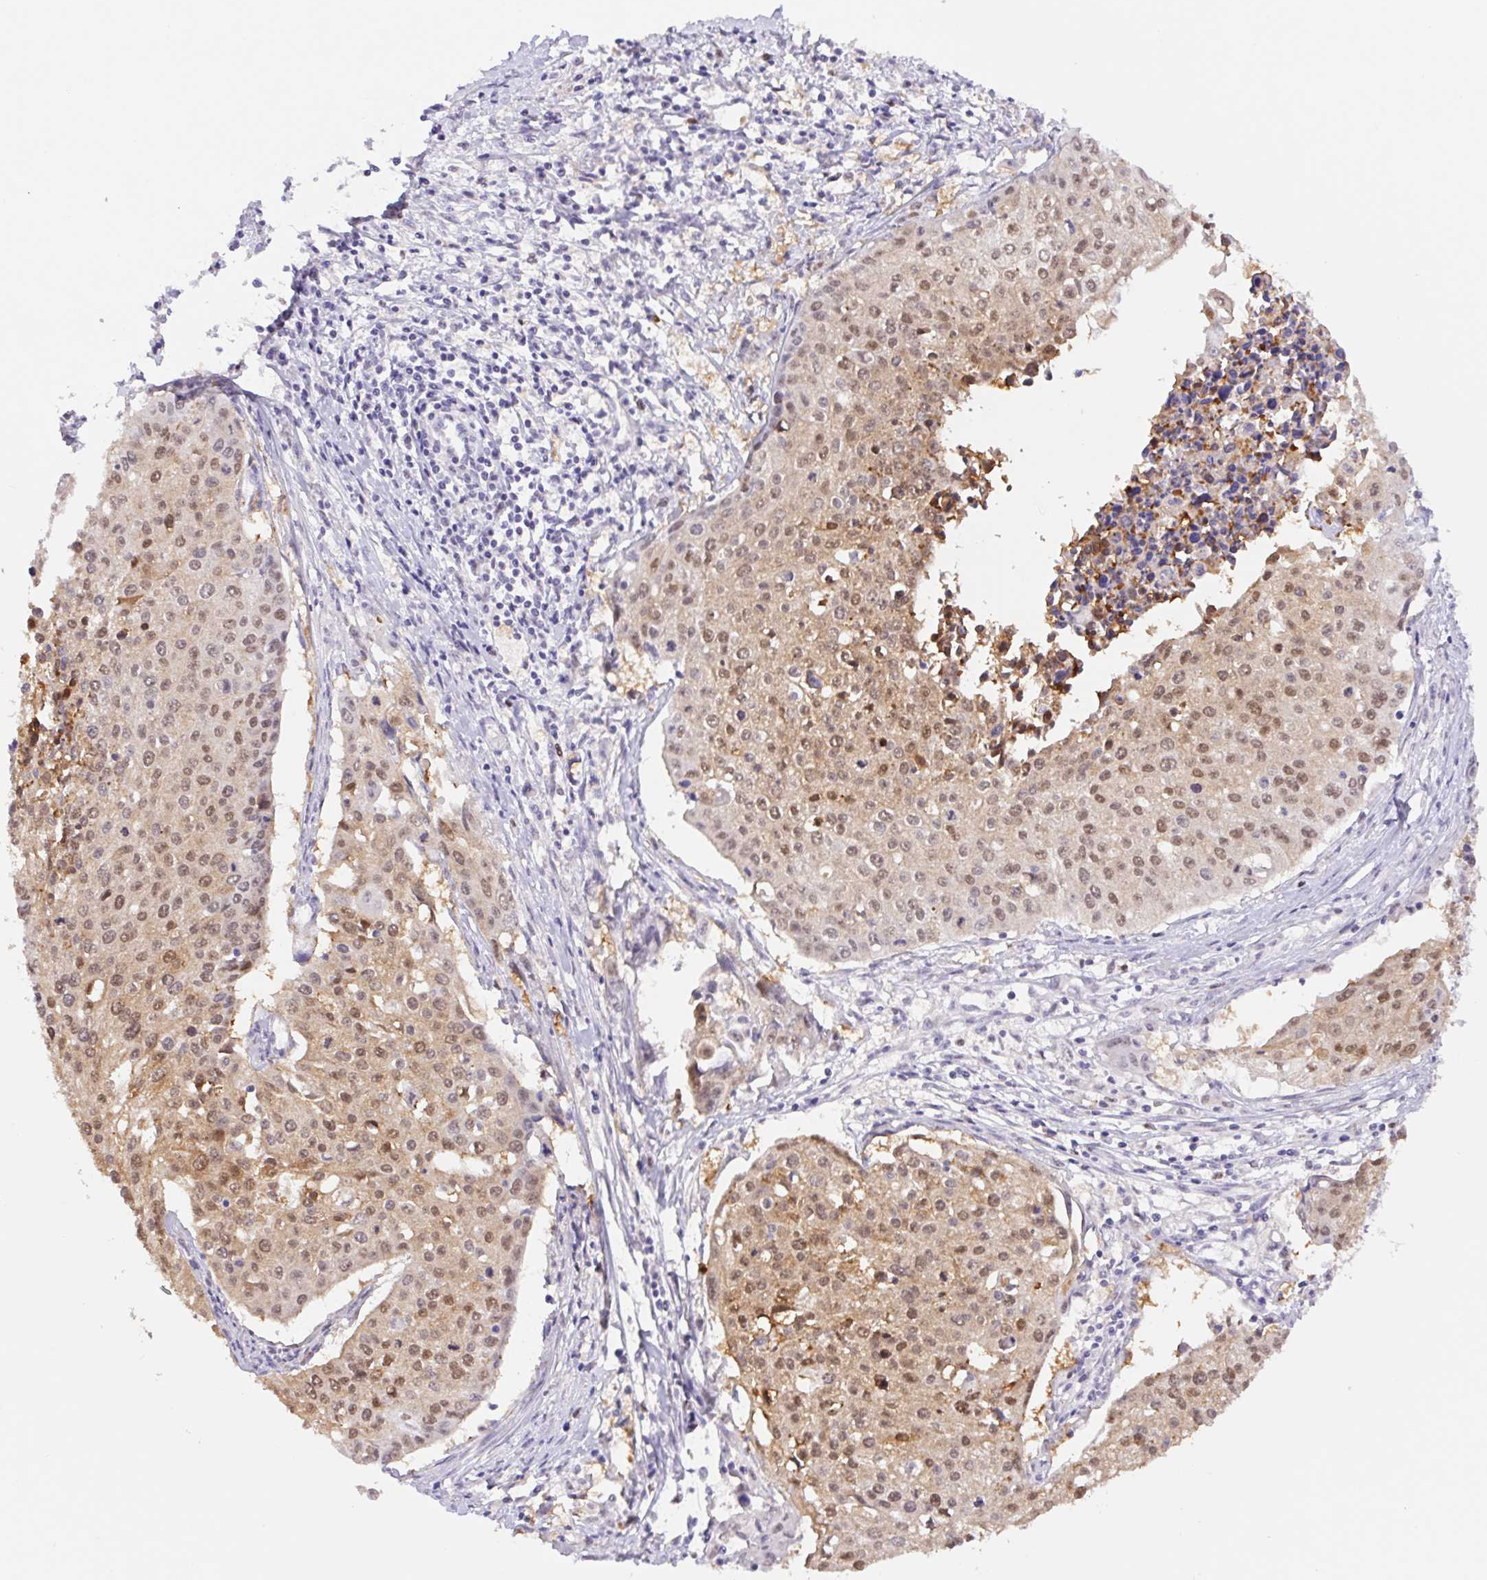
{"staining": {"intensity": "moderate", "quantity": ">75%", "location": "nuclear"}, "tissue": "cervical cancer", "cell_type": "Tumor cells", "image_type": "cancer", "snomed": [{"axis": "morphology", "description": "Squamous cell carcinoma, NOS"}, {"axis": "topography", "description": "Cervix"}], "caption": "A brown stain labels moderate nuclear positivity of a protein in human cervical cancer (squamous cell carcinoma) tumor cells.", "gene": "L3MBTL4", "patient": {"sex": "female", "age": 38}}